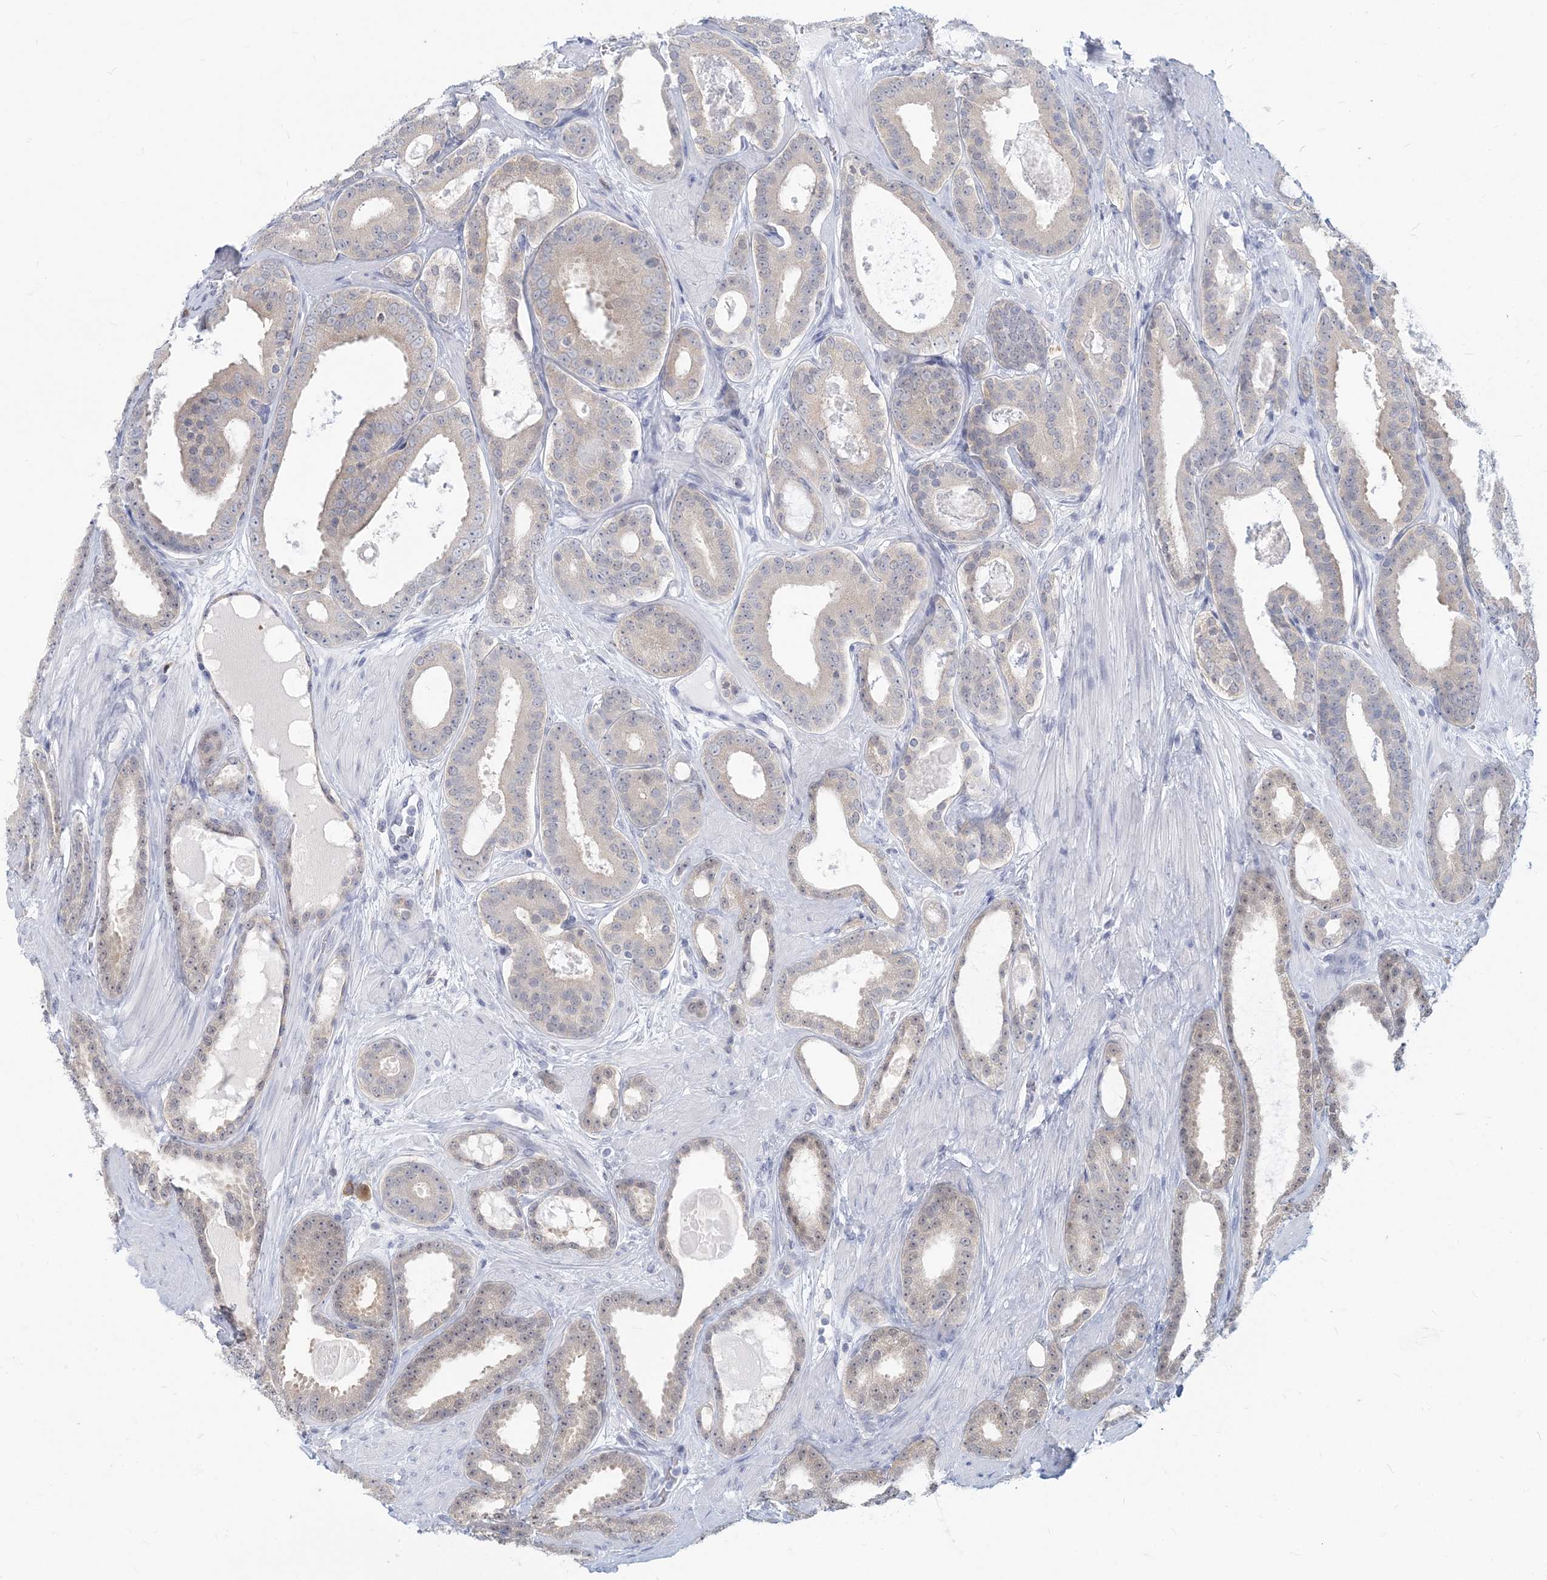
{"staining": {"intensity": "negative", "quantity": "none", "location": "none"}, "tissue": "prostate cancer", "cell_type": "Tumor cells", "image_type": "cancer", "snomed": [{"axis": "morphology", "description": "Adenocarcinoma, High grade"}, {"axis": "topography", "description": "Prostate"}], "caption": "IHC histopathology image of neoplastic tissue: prostate cancer (adenocarcinoma (high-grade)) stained with DAB demonstrates no significant protein staining in tumor cells. The staining is performed using DAB (3,3'-diaminobenzidine) brown chromogen with nuclei counter-stained in using hematoxylin.", "gene": "GMPPA", "patient": {"sex": "male", "age": 60}}